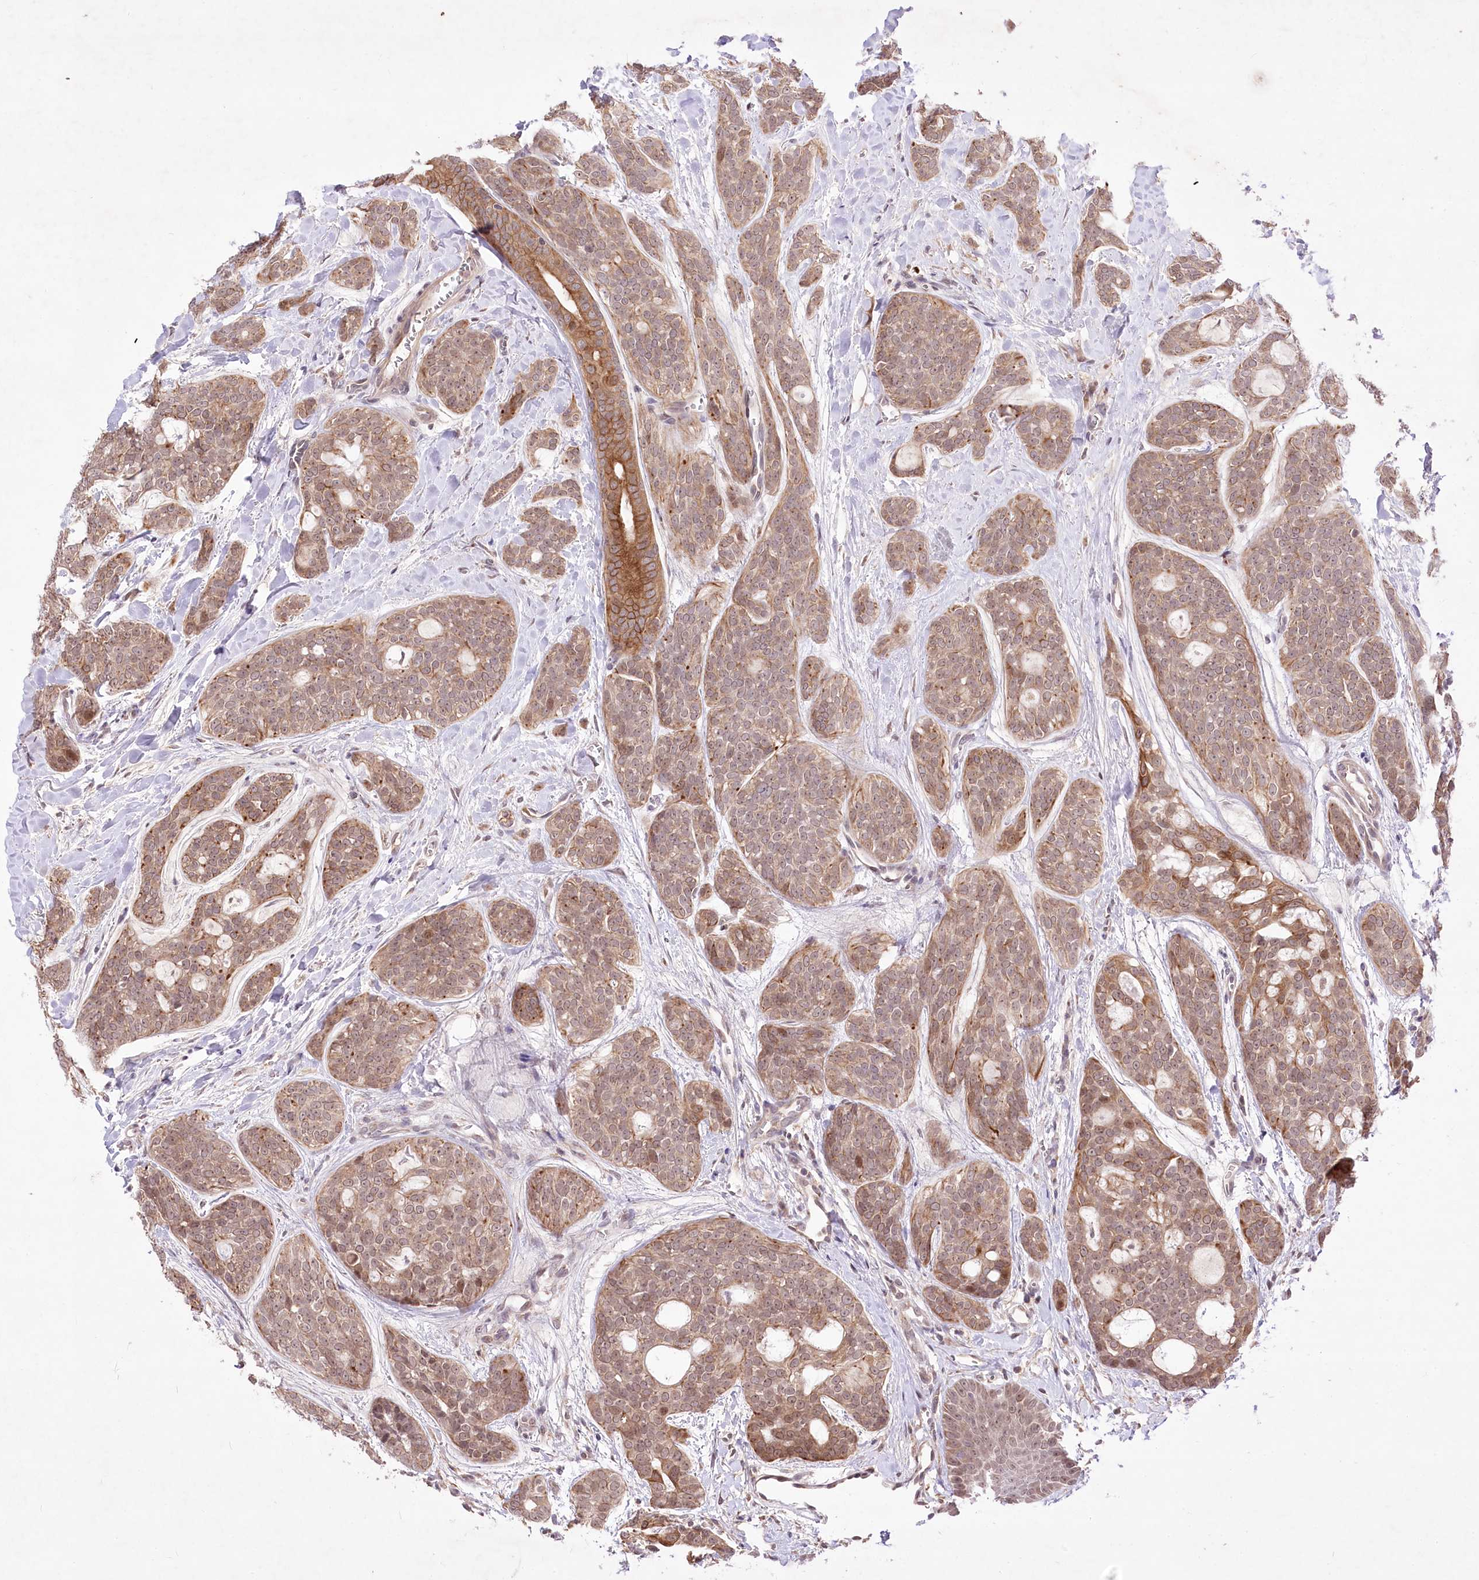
{"staining": {"intensity": "weak", "quantity": ">75%", "location": "cytoplasmic/membranous,nuclear"}, "tissue": "head and neck cancer", "cell_type": "Tumor cells", "image_type": "cancer", "snomed": [{"axis": "morphology", "description": "Adenocarcinoma, NOS"}, {"axis": "topography", "description": "Head-Neck"}], "caption": "Head and neck cancer tissue reveals weak cytoplasmic/membranous and nuclear expression in about >75% of tumor cells The protein of interest is shown in brown color, while the nuclei are stained blue.", "gene": "HELT", "patient": {"sex": "male", "age": 66}}